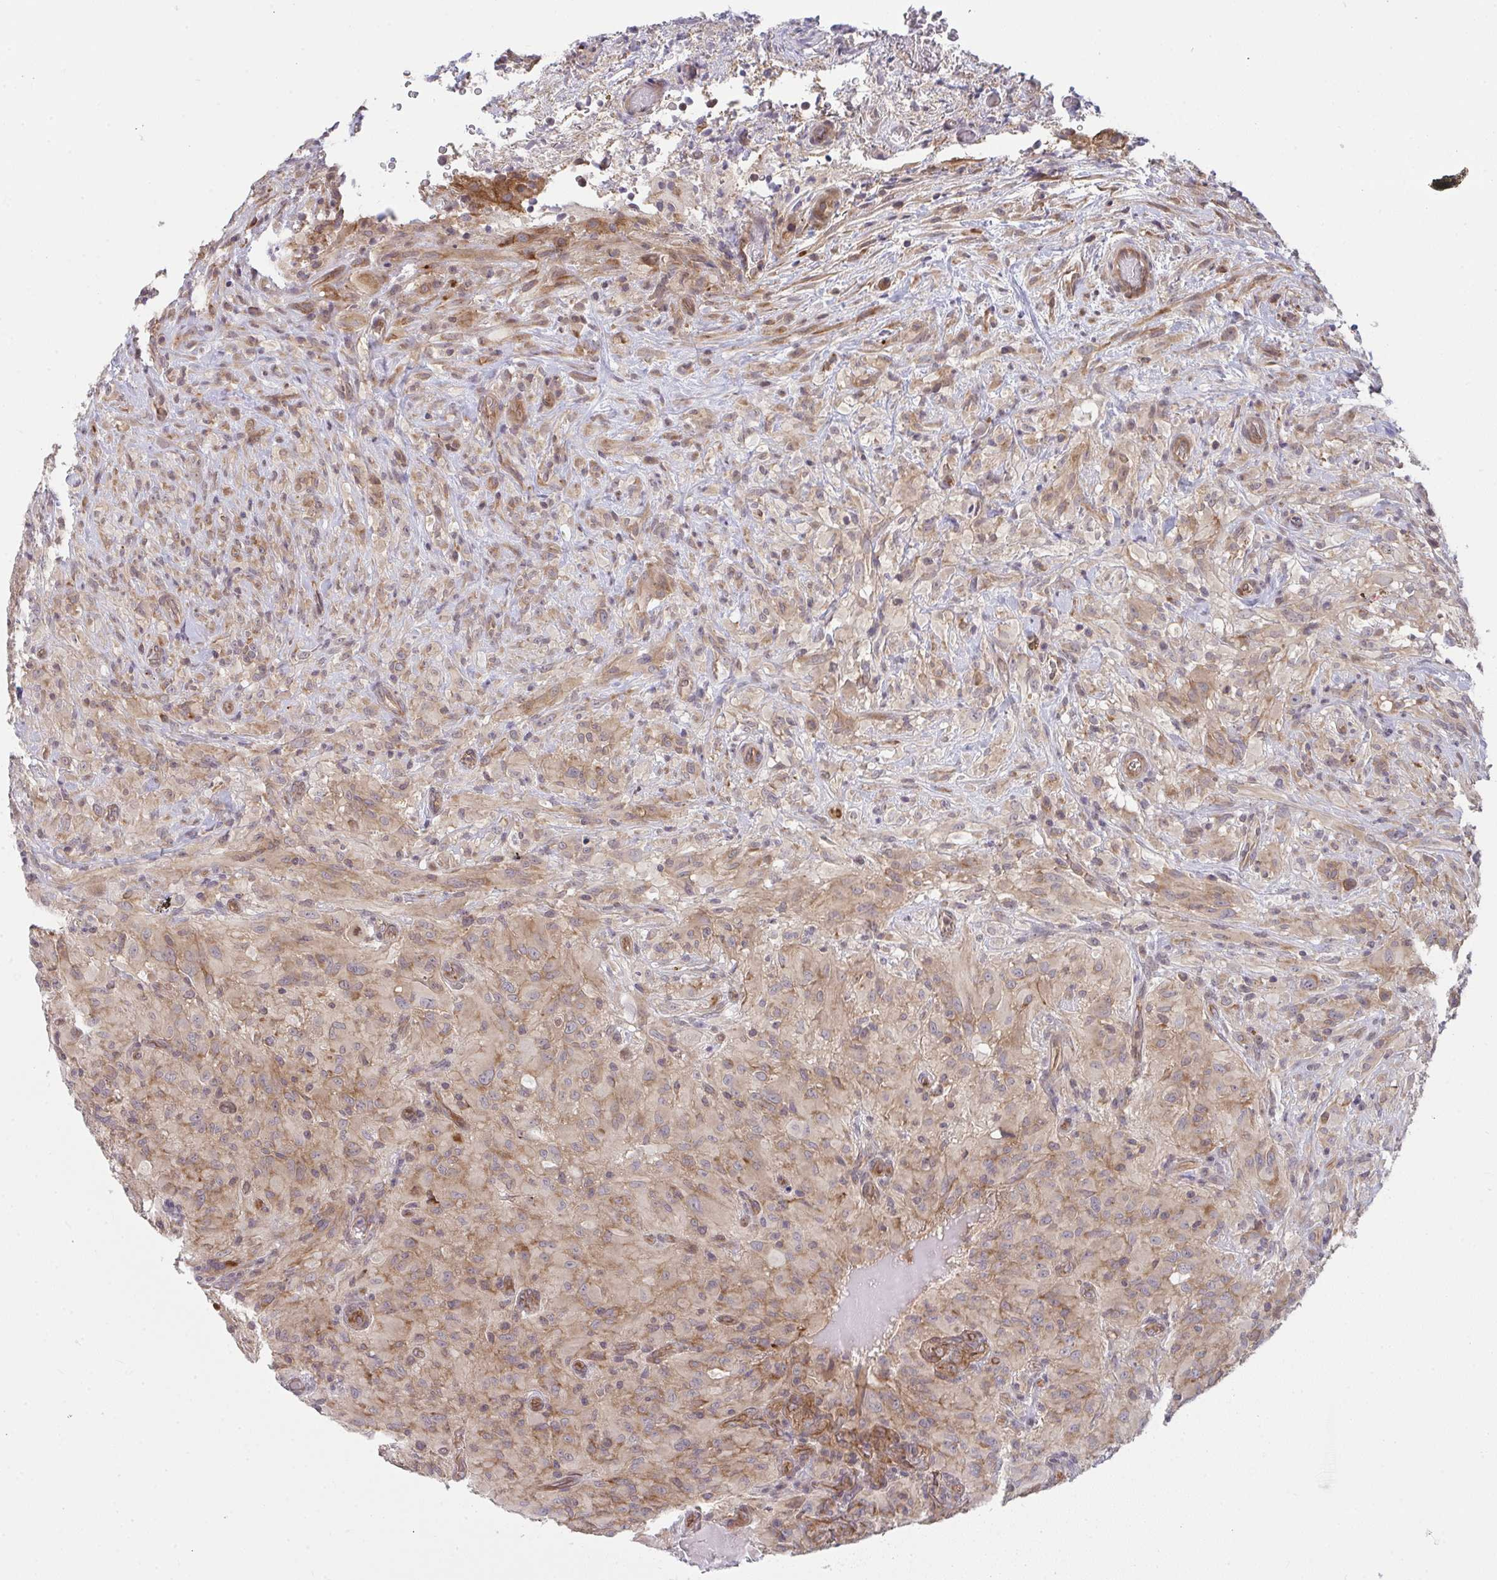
{"staining": {"intensity": "negative", "quantity": "none", "location": "none"}, "tissue": "glioma", "cell_type": "Tumor cells", "image_type": "cancer", "snomed": [{"axis": "morphology", "description": "Glioma, malignant, High grade"}, {"axis": "topography", "description": "Brain"}], "caption": "High power microscopy photomicrograph of an immunohistochemistry (IHC) micrograph of malignant high-grade glioma, revealing no significant positivity in tumor cells.", "gene": "CASP9", "patient": {"sex": "male", "age": 71}}